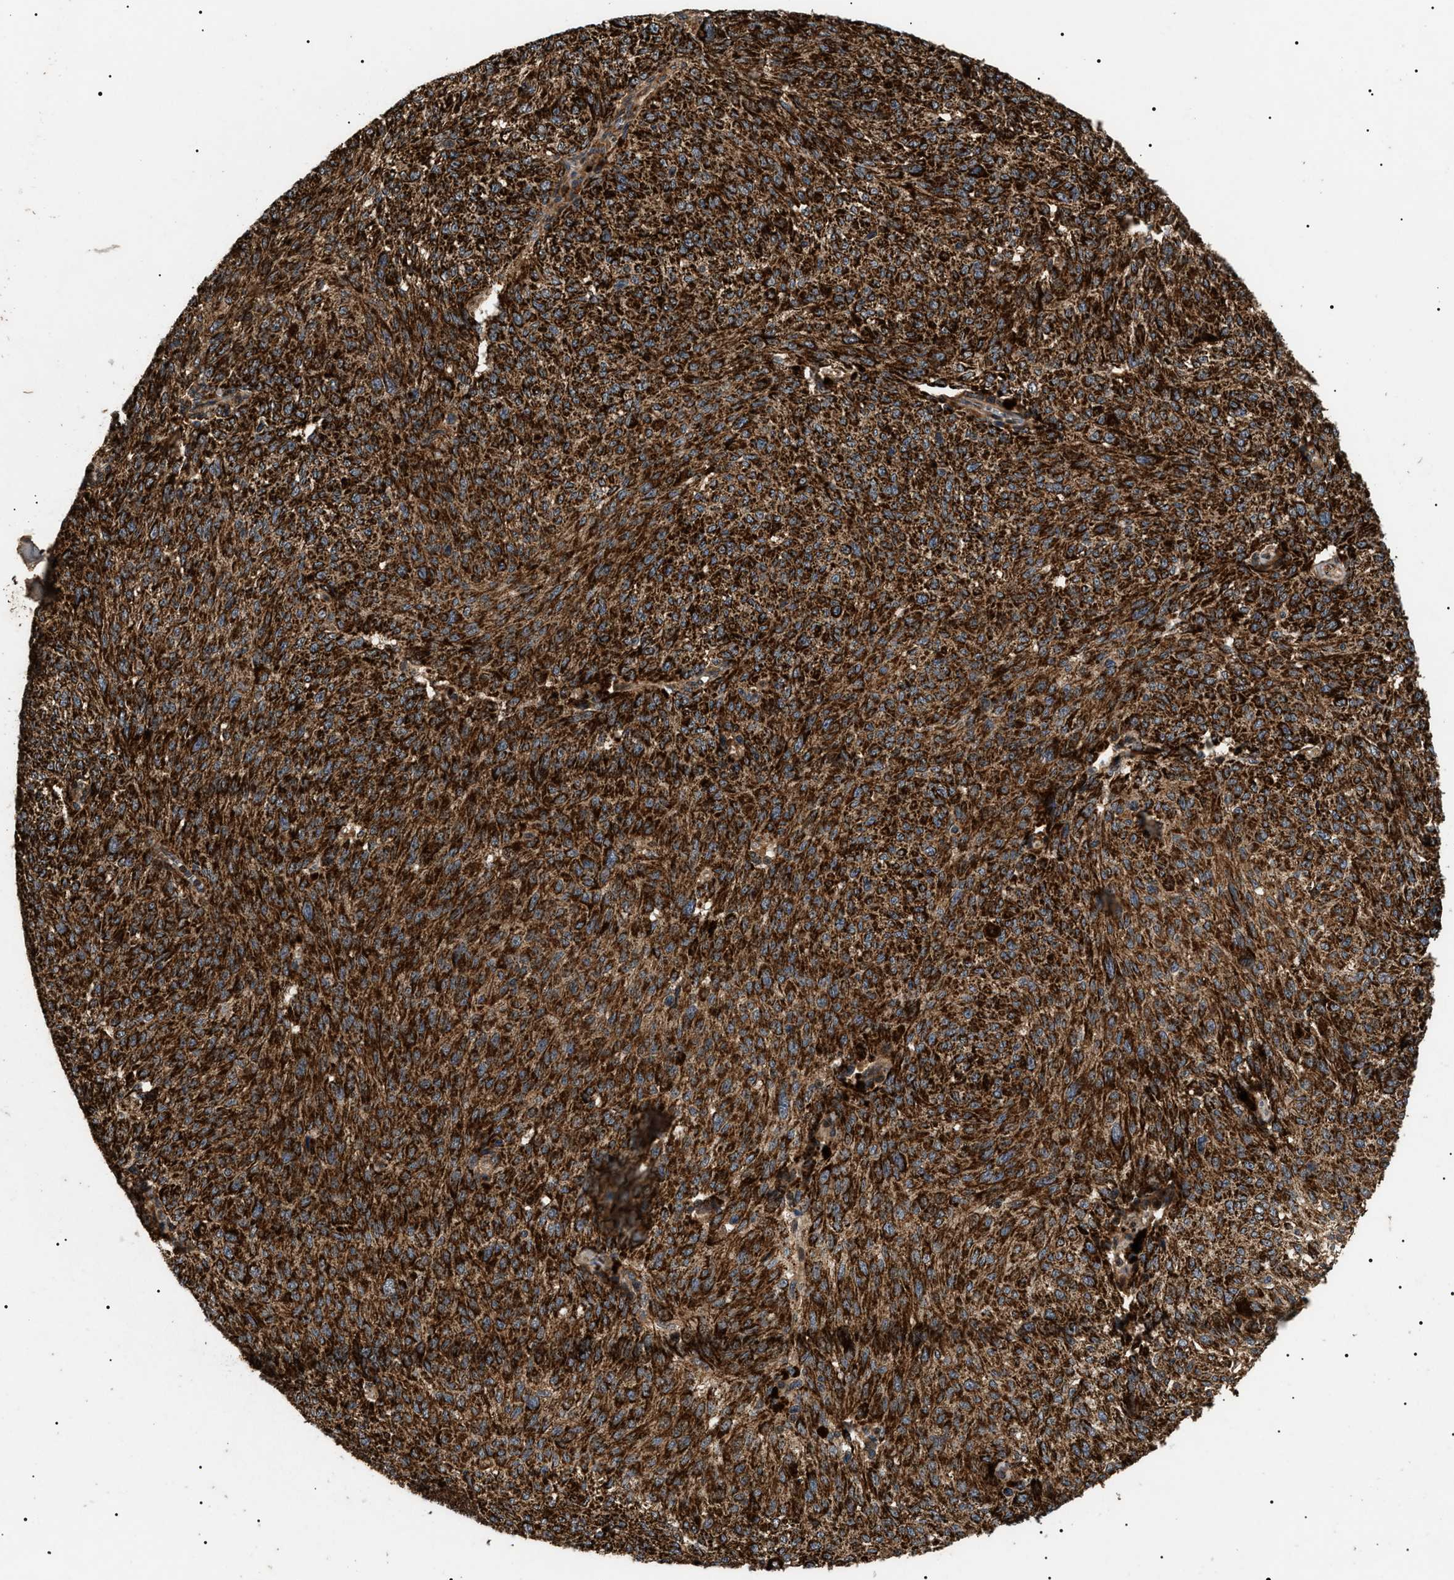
{"staining": {"intensity": "strong", "quantity": ">75%", "location": "cytoplasmic/membranous"}, "tissue": "melanoma", "cell_type": "Tumor cells", "image_type": "cancer", "snomed": [{"axis": "morphology", "description": "Malignant melanoma, NOS"}, {"axis": "topography", "description": "Skin"}], "caption": "Immunohistochemistry (IHC) photomicrograph of neoplastic tissue: malignant melanoma stained using immunohistochemistry shows high levels of strong protein expression localized specifically in the cytoplasmic/membranous of tumor cells, appearing as a cytoplasmic/membranous brown color.", "gene": "ZBTB26", "patient": {"sex": "female", "age": 72}}